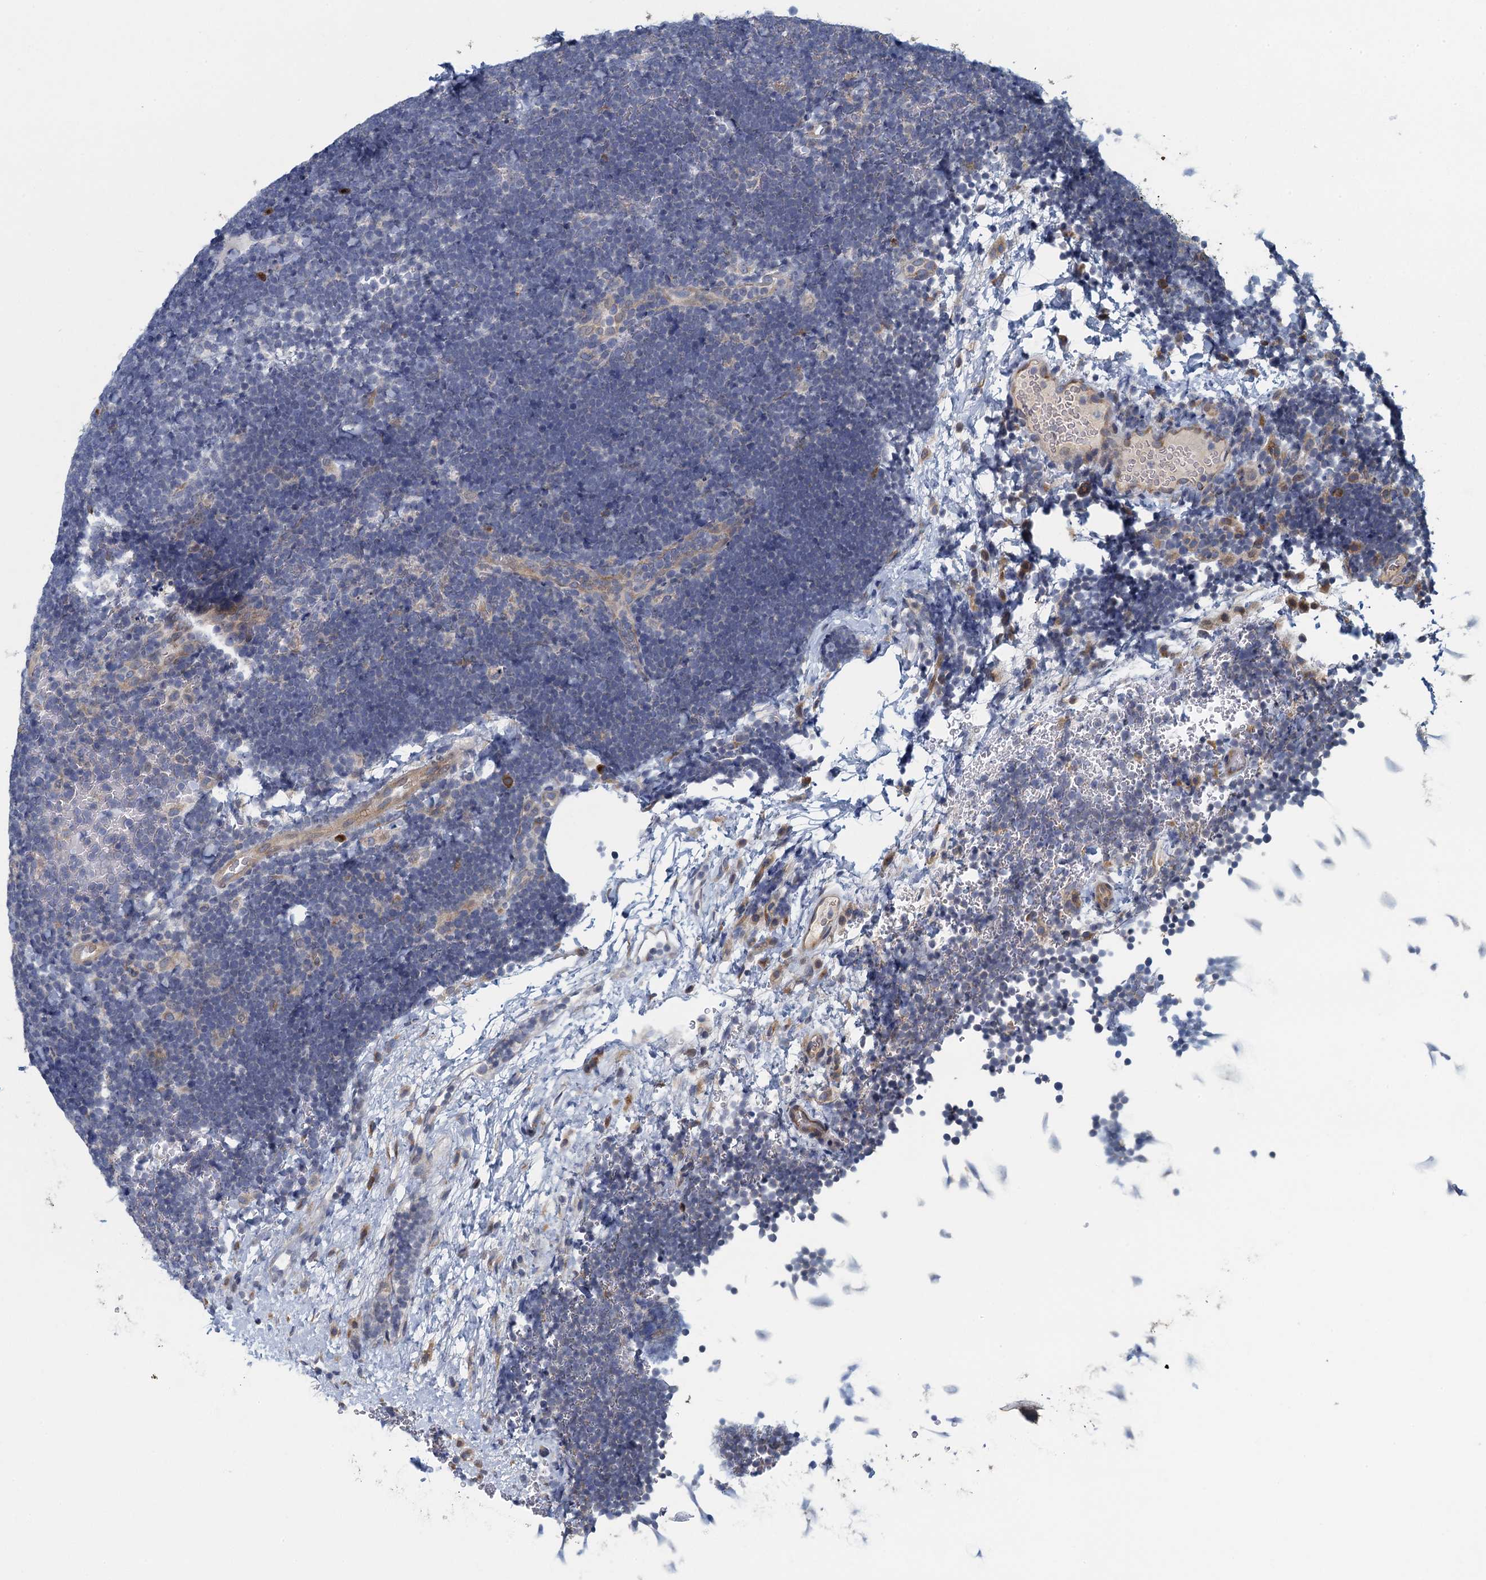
{"staining": {"intensity": "negative", "quantity": "none", "location": "none"}, "tissue": "lymphoma", "cell_type": "Tumor cells", "image_type": "cancer", "snomed": [{"axis": "morphology", "description": "Malignant lymphoma, non-Hodgkin's type, High grade"}, {"axis": "topography", "description": "Lymph node"}], "caption": "Tumor cells show no significant protein expression in malignant lymphoma, non-Hodgkin's type (high-grade). (Stains: DAB (3,3'-diaminobenzidine) immunohistochemistry (IHC) with hematoxylin counter stain, Microscopy: brightfield microscopy at high magnification).", "gene": "ALG2", "patient": {"sex": "male", "age": 13}}